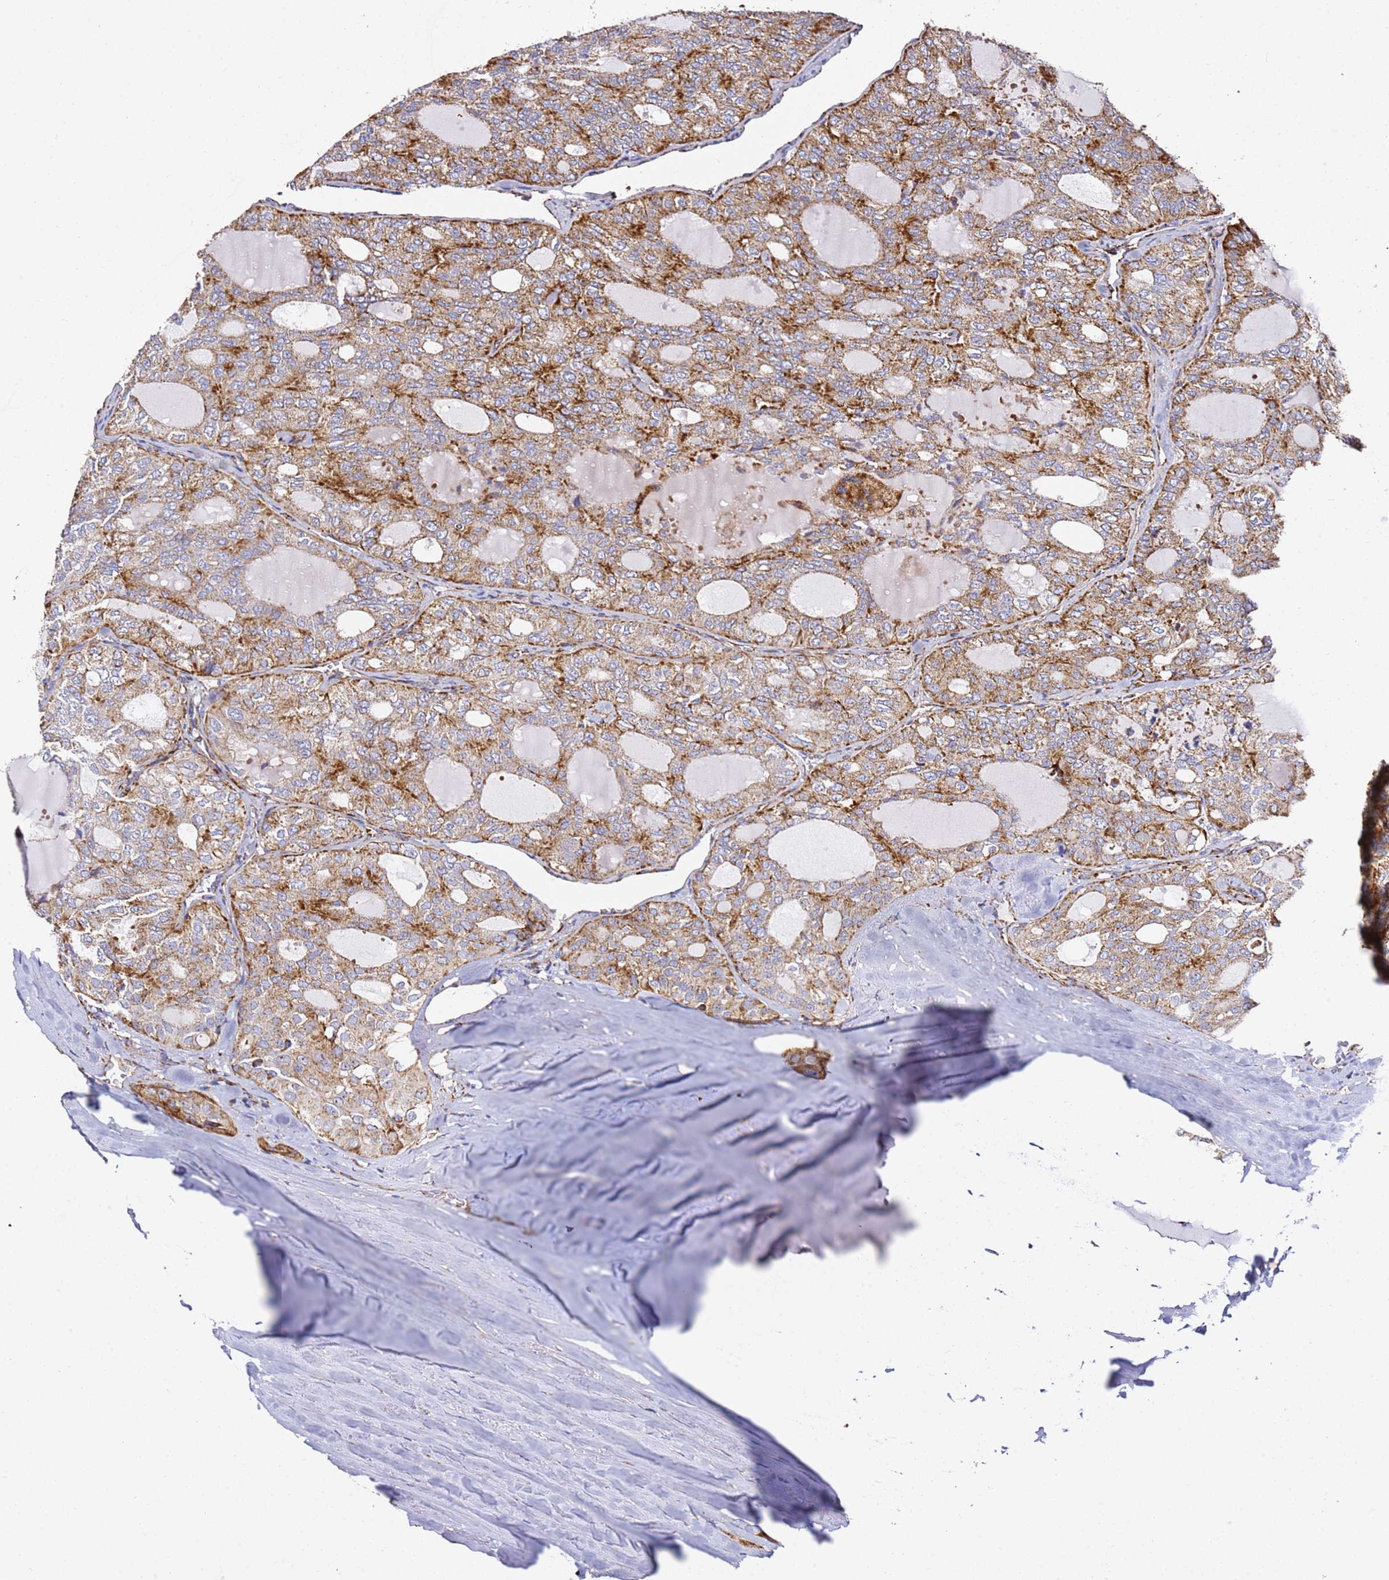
{"staining": {"intensity": "moderate", "quantity": ">75%", "location": "cytoplasmic/membranous"}, "tissue": "thyroid cancer", "cell_type": "Tumor cells", "image_type": "cancer", "snomed": [{"axis": "morphology", "description": "Follicular adenoma carcinoma, NOS"}, {"axis": "topography", "description": "Thyroid gland"}], "caption": "Immunohistochemistry (IHC) photomicrograph of human thyroid cancer (follicular adenoma carcinoma) stained for a protein (brown), which displays medium levels of moderate cytoplasmic/membranous expression in approximately >75% of tumor cells.", "gene": "NDUFA3", "patient": {"sex": "male", "age": 75}}